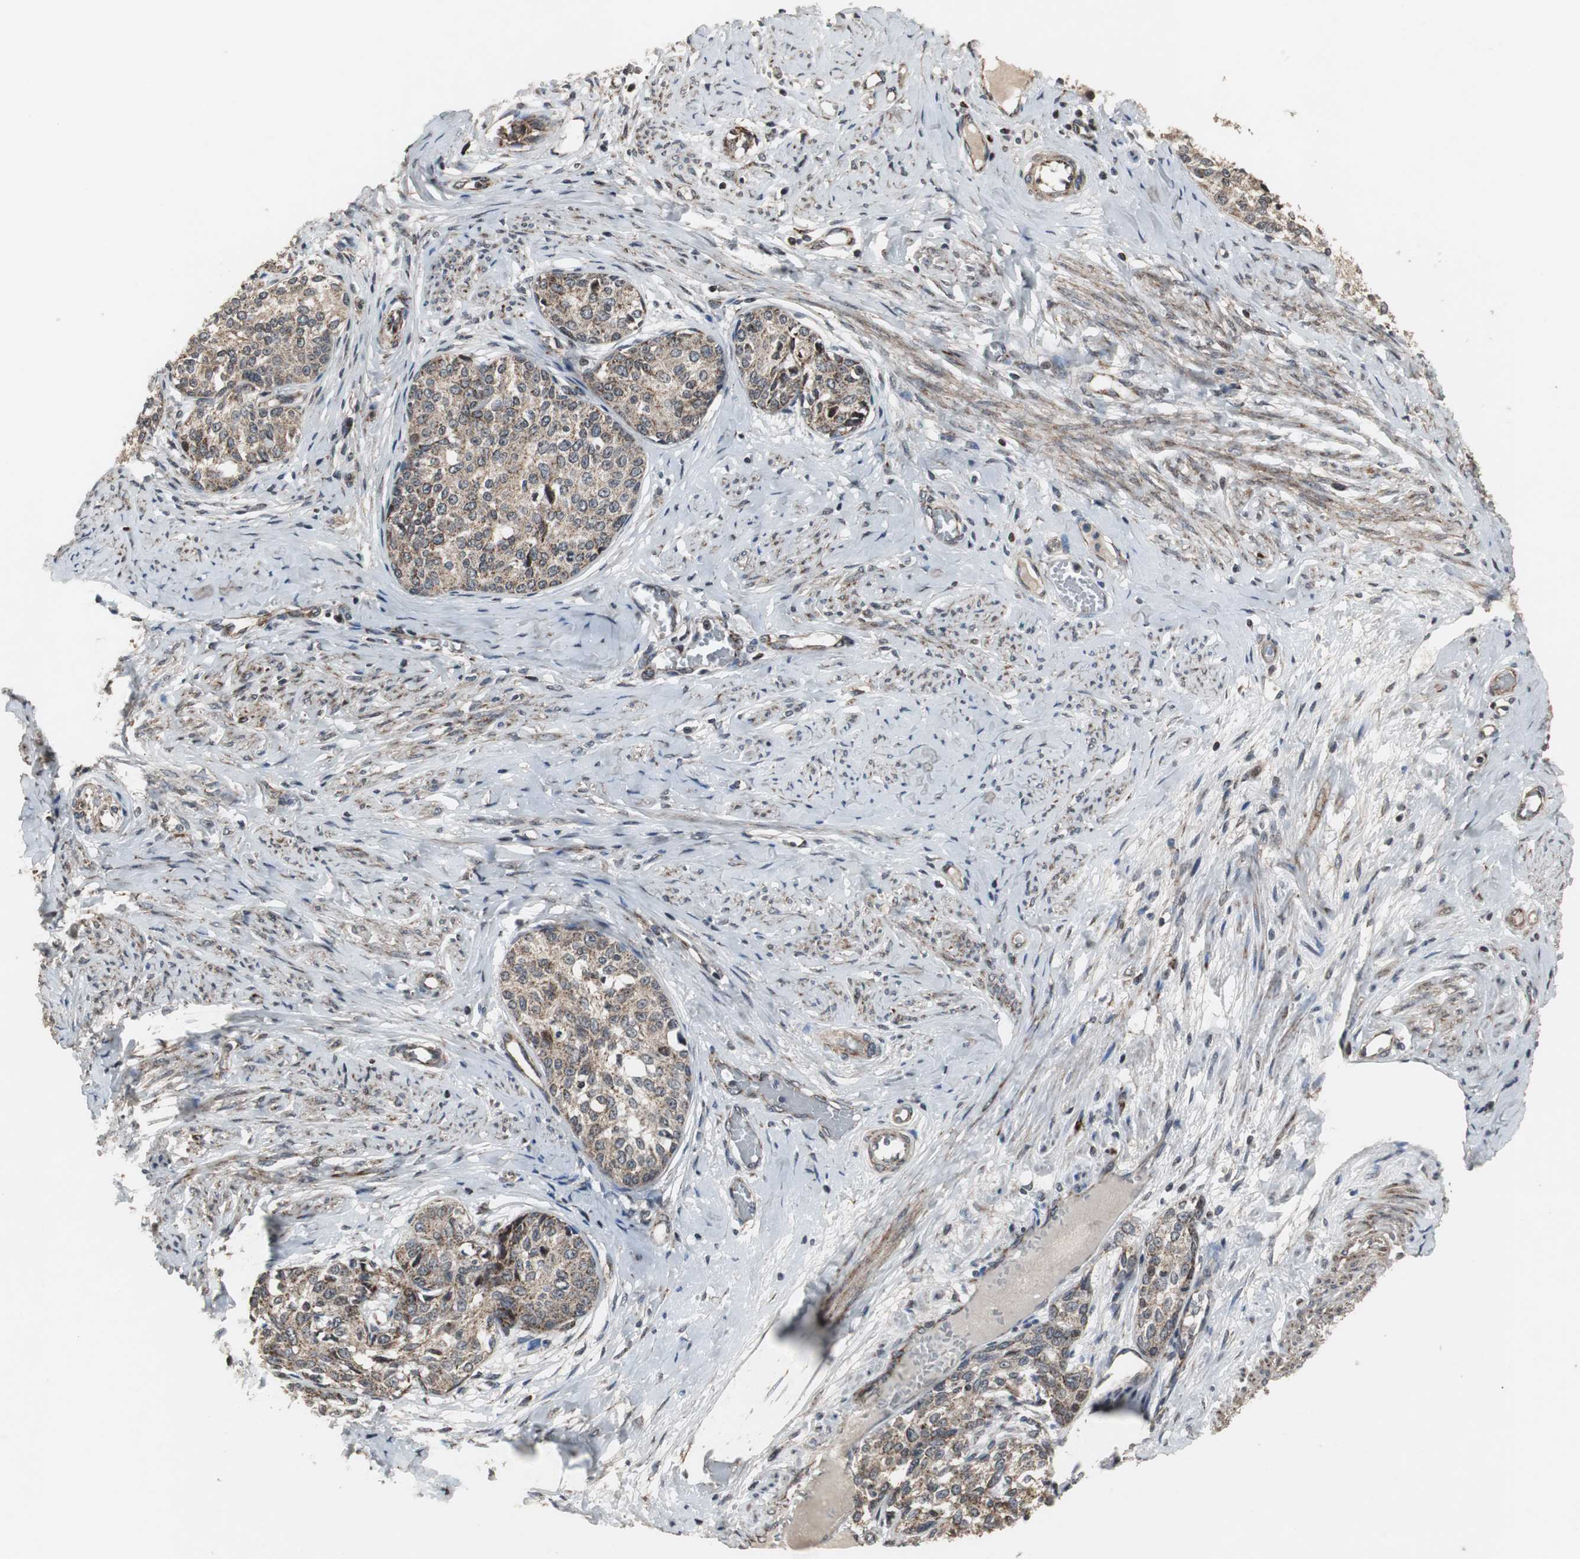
{"staining": {"intensity": "moderate", "quantity": ">75%", "location": "cytoplasmic/membranous"}, "tissue": "cervical cancer", "cell_type": "Tumor cells", "image_type": "cancer", "snomed": [{"axis": "morphology", "description": "Squamous cell carcinoma, NOS"}, {"axis": "morphology", "description": "Adenocarcinoma, NOS"}, {"axis": "topography", "description": "Cervix"}], "caption": "An immunohistochemistry (IHC) photomicrograph of tumor tissue is shown. Protein staining in brown shows moderate cytoplasmic/membranous positivity in adenocarcinoma (cervical) within tumor cells.", "gene": "MRPL40", "patient": {"sex": "female", "age": 52}}